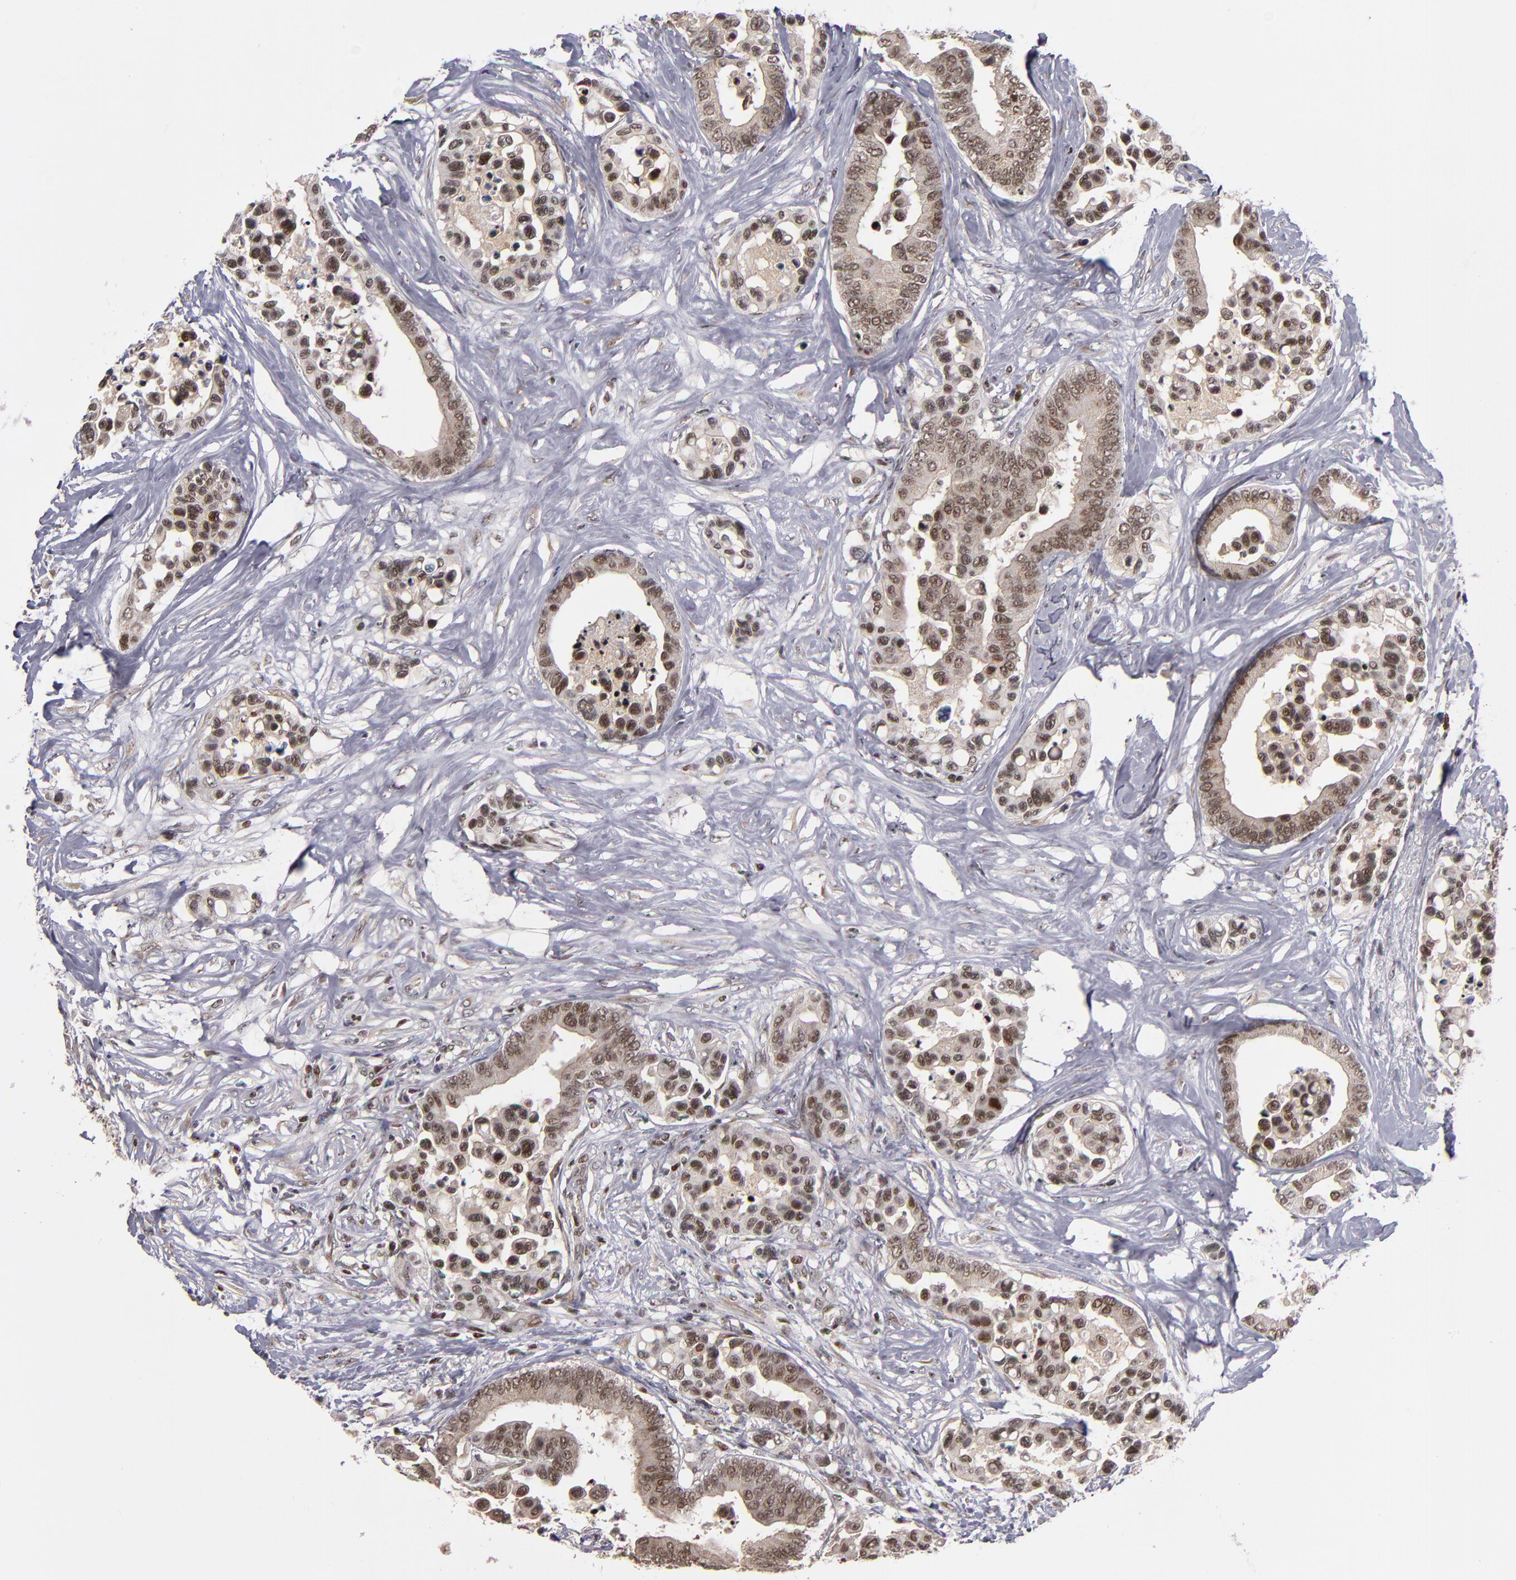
{"staining": {"intensity": "moderate", "quantity": ">75%", "location": "nuclear"}, "tissue": "colorectal cancer", "cell_type": "Tumor cells", "image_type": "cancer", "snomed": [{"axis": "morphology", "description": "Adenocarcinoma, NOS"}, {"axis": "topography", "description": "Colon"}], "caption": "Protein positivity by IHC displays moderate nuclear positivity in about >75% of tumor cells in adenocarcinoma (colorectal). The staining was performed using DAB (3,3'-diaminobenzidine), with brown indicating positive protein expression. Nuclei are stained blue with hematoxylin.", "gene": "KDM6A", "patient": {"sex": "male", "age": 82}}